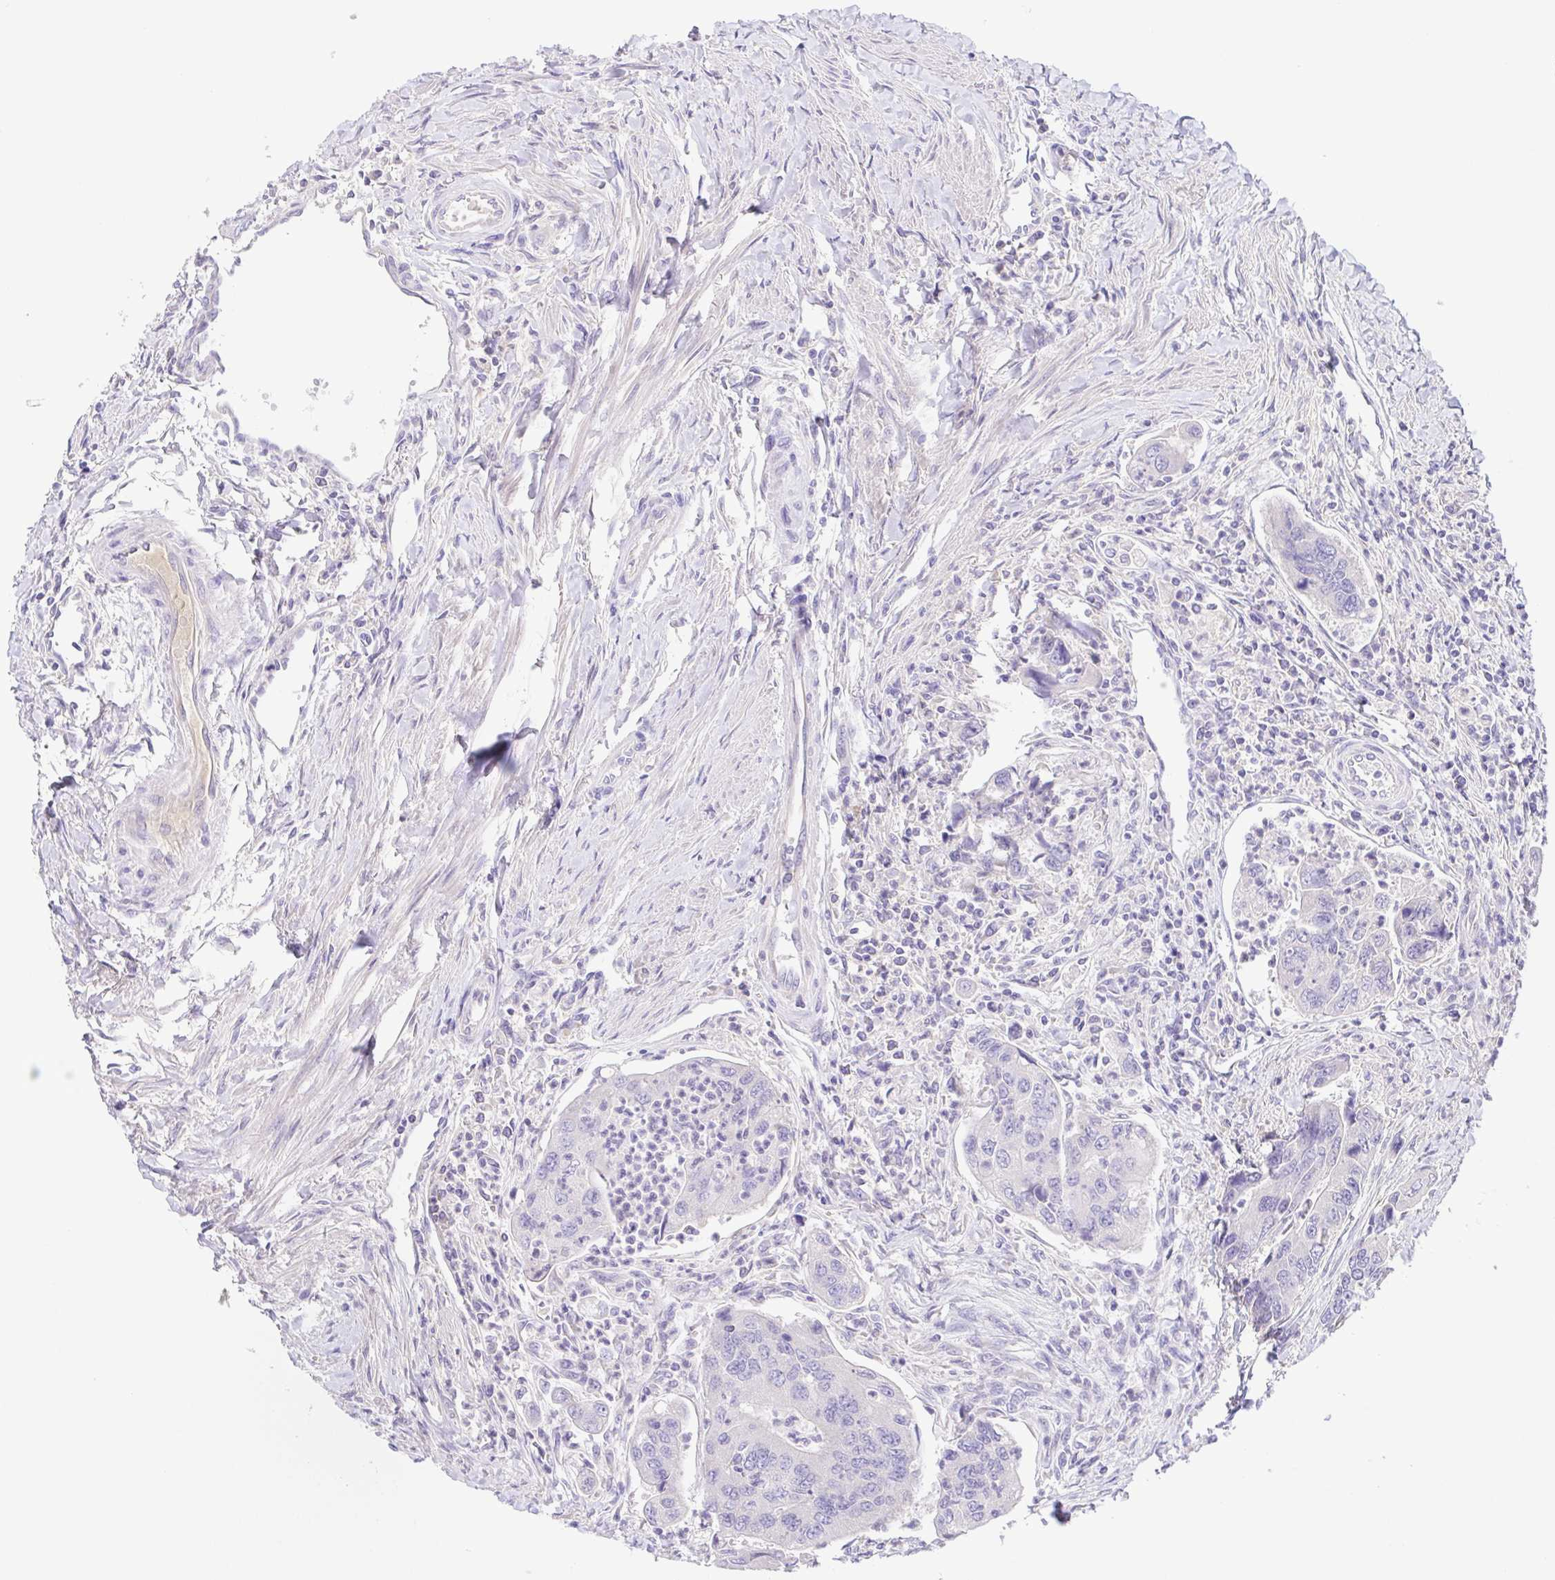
{"staining": {"intensity": "negative", "quantity": "none", "location": "none"}, "tissue": "colorectal cancer", "cell_type": "Tumor cells", "image_type": "cancer", "snomed": [{"axis": "morphology", "description": "Adenocarcinoma, NOS"}, {"axis": "topography", "description": "Colon"}], "caption": "A histopathology image of adenocarcinoma (colorectal) stained for a protein displays no brown staining in tumor cells.", "gene": "A1BG", "patient": {"sex": "female", "age": 67}}